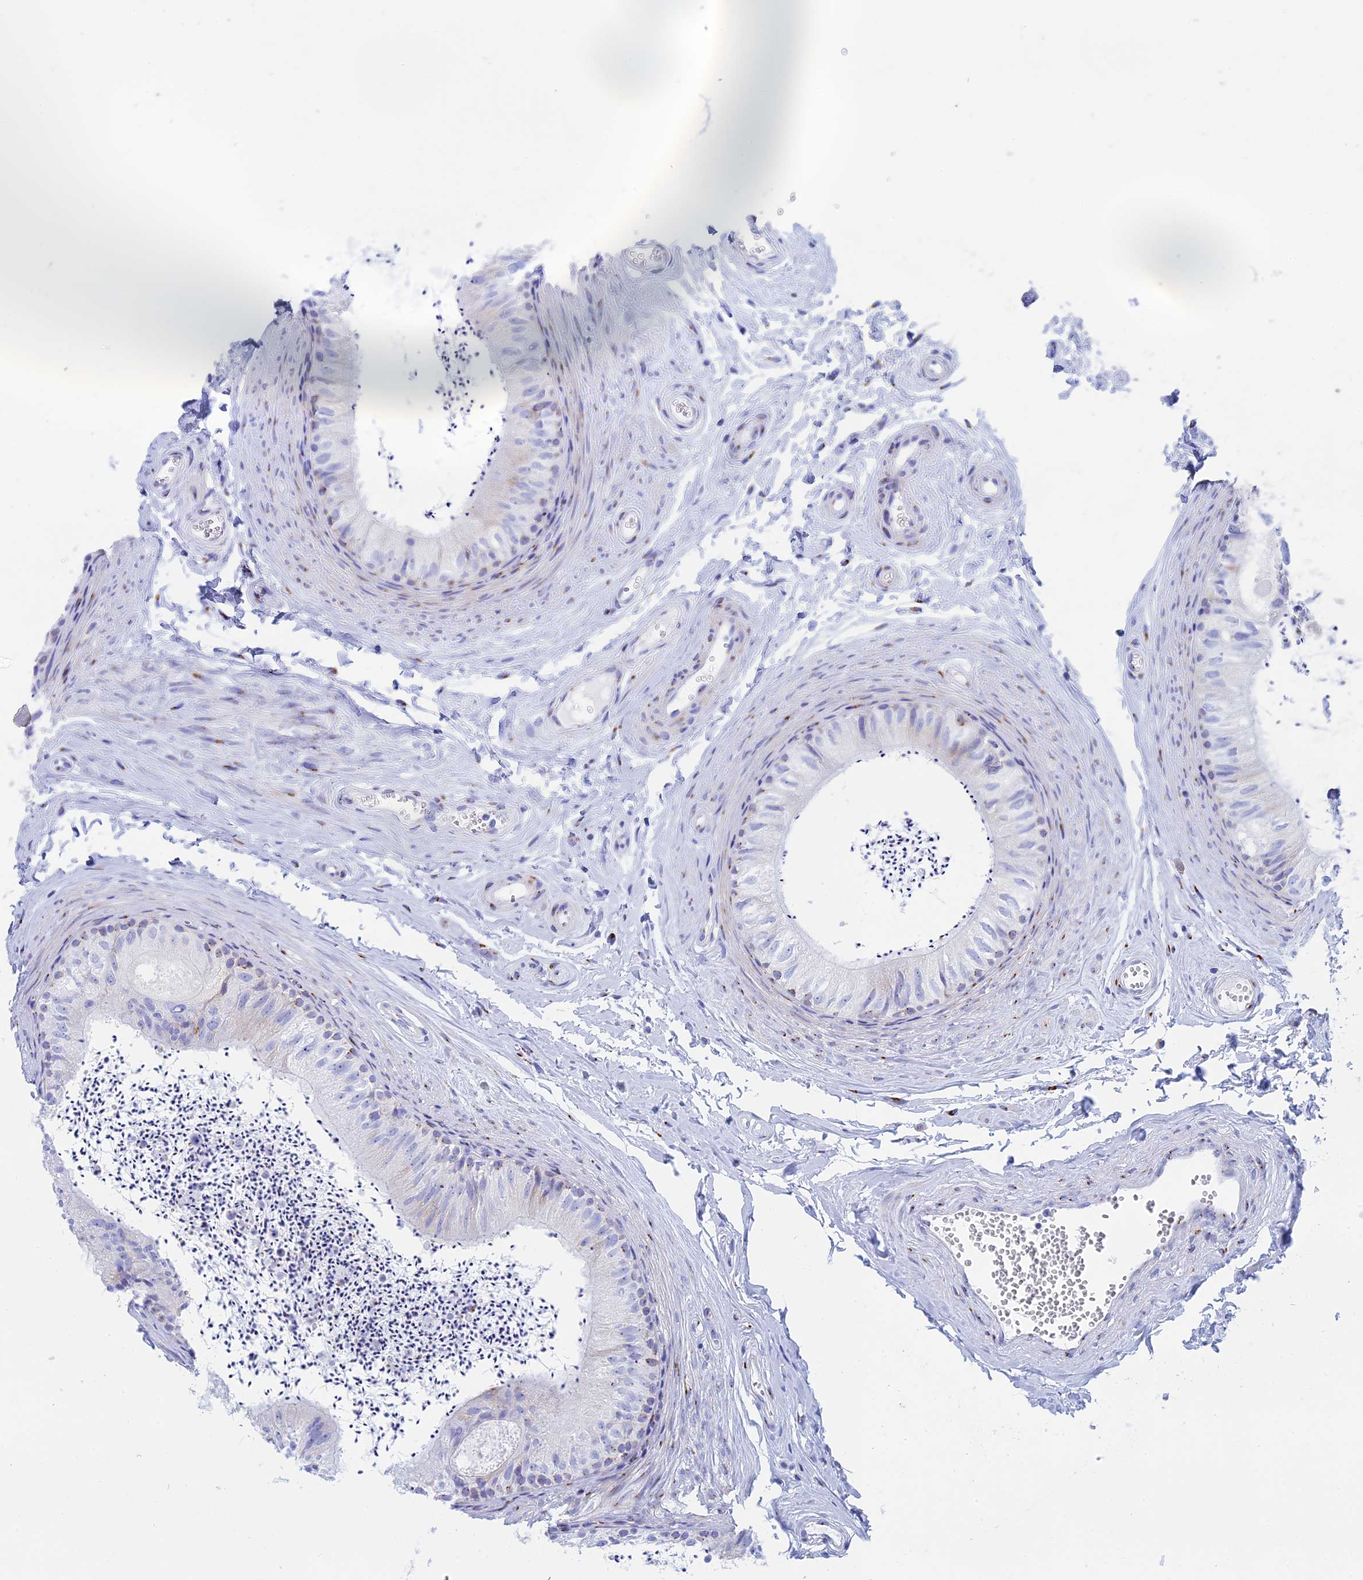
{"staining": {"intensity": "moderate", "quantity": "<25%", "location": "cytoplasmic/membranous"}, "tissue": "epididymis", "cell_type": "Glandular cells", "image_type": "normal", "snomed": [{"axis": "morphology", "description": "Normal tissue, NOS"}, {"axis": "topography", "description": "Epididymis"}], "caption": "Immunohistochemical staining of normal human epididymis displays moderate cytoplasmic/membranous protein expression in about <25% of glandular cells.", "gene": "ERICH4", "patient": {"sex": "male", "age": 56}}